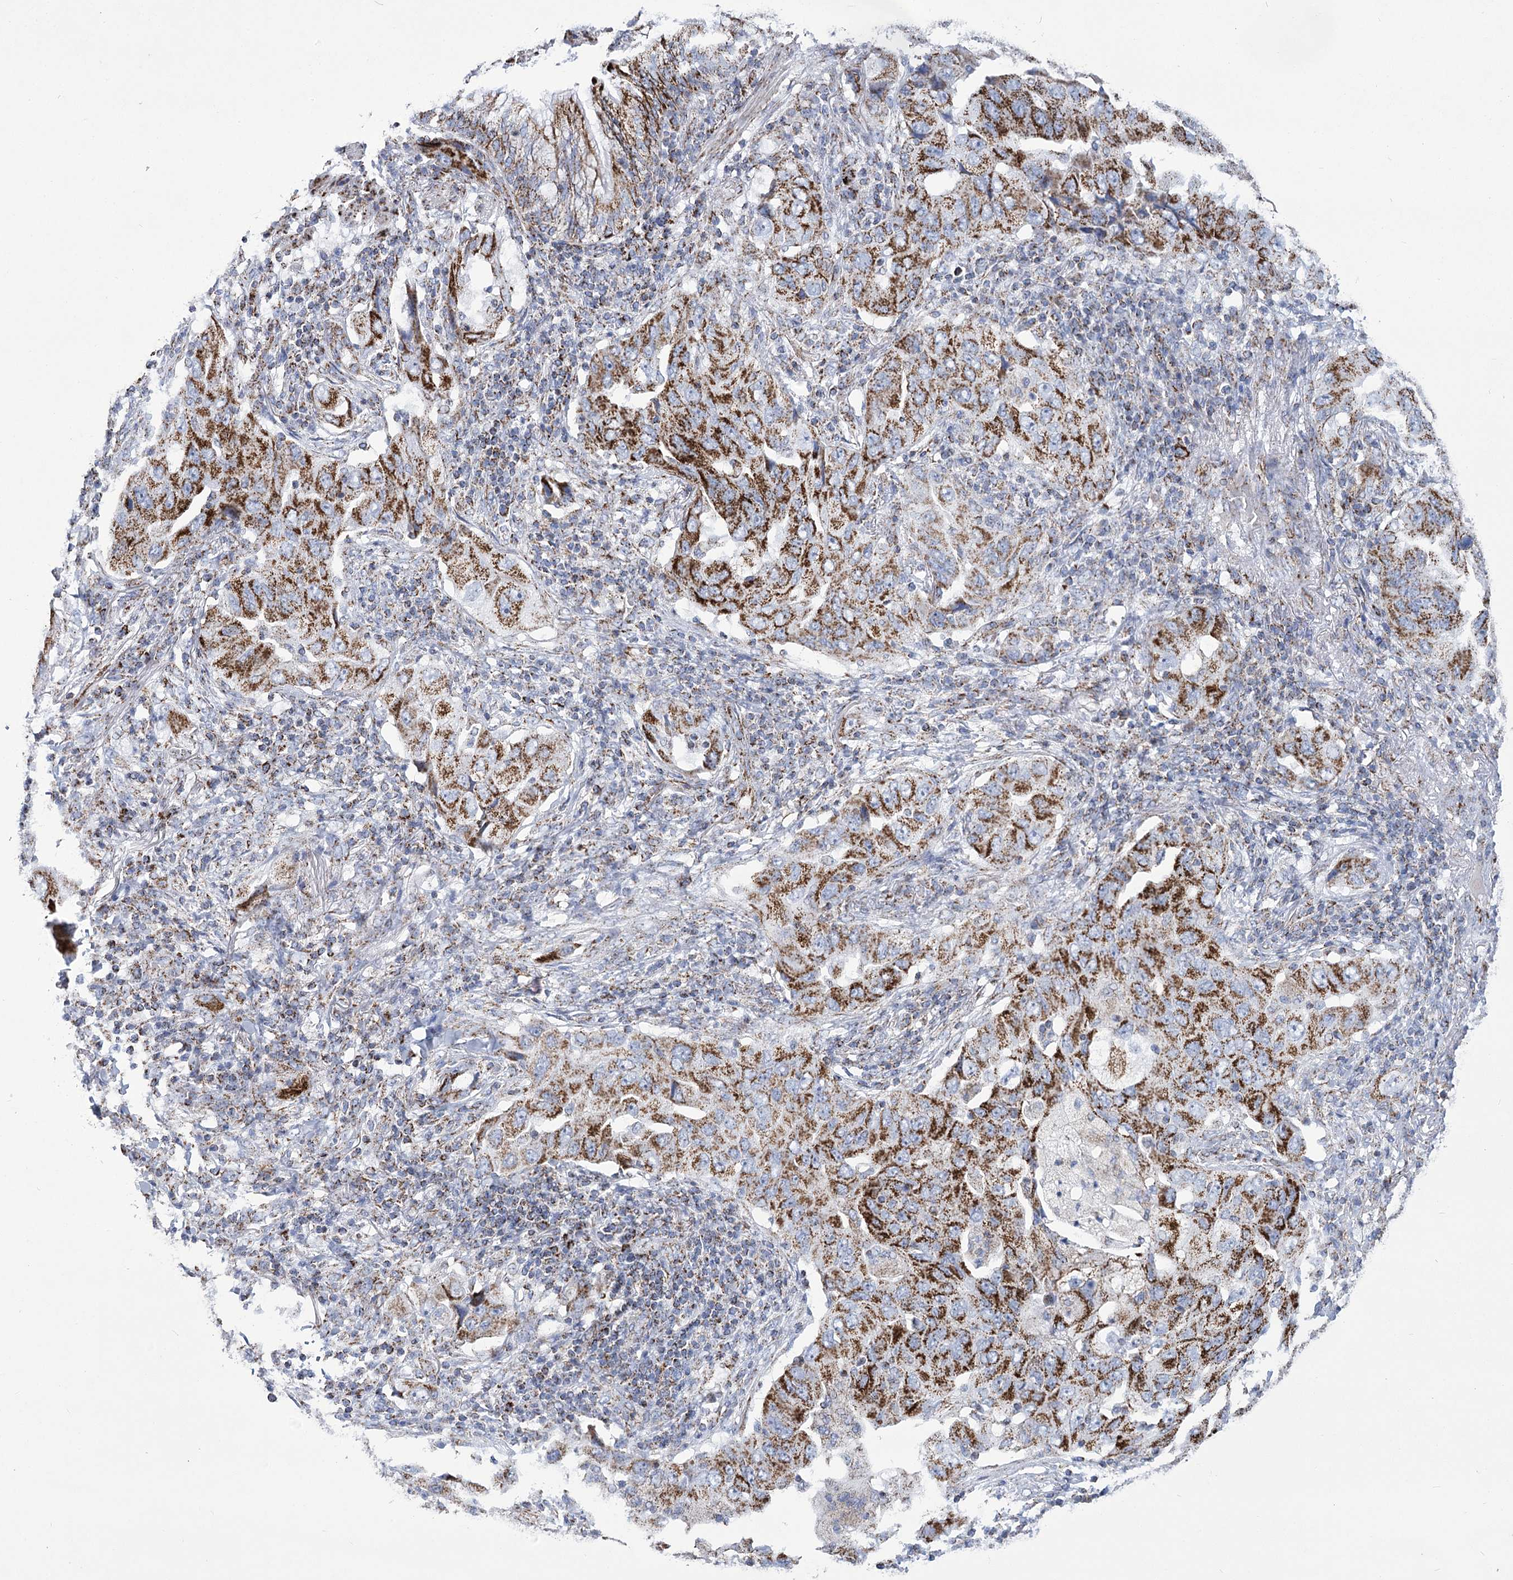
{"staining": {"intensity": "strong", "quantity": ">75%", "location": "cytoplasmic/membranous"}, "tissue": "lung cancer", "cell_type": "Tumor cells", "image_type": "cancer", "snomed": [{"axis": "morphology", "description": "Adenocarcinoma, NOS"}, {"axis": "topography", "description": "Lung"}], "caption": "Lung cancer stained with a protein marker exhibits strong staining in tumor cells.", "gene": "PDHB", "patient": {"sex": "female", "age": 65}}